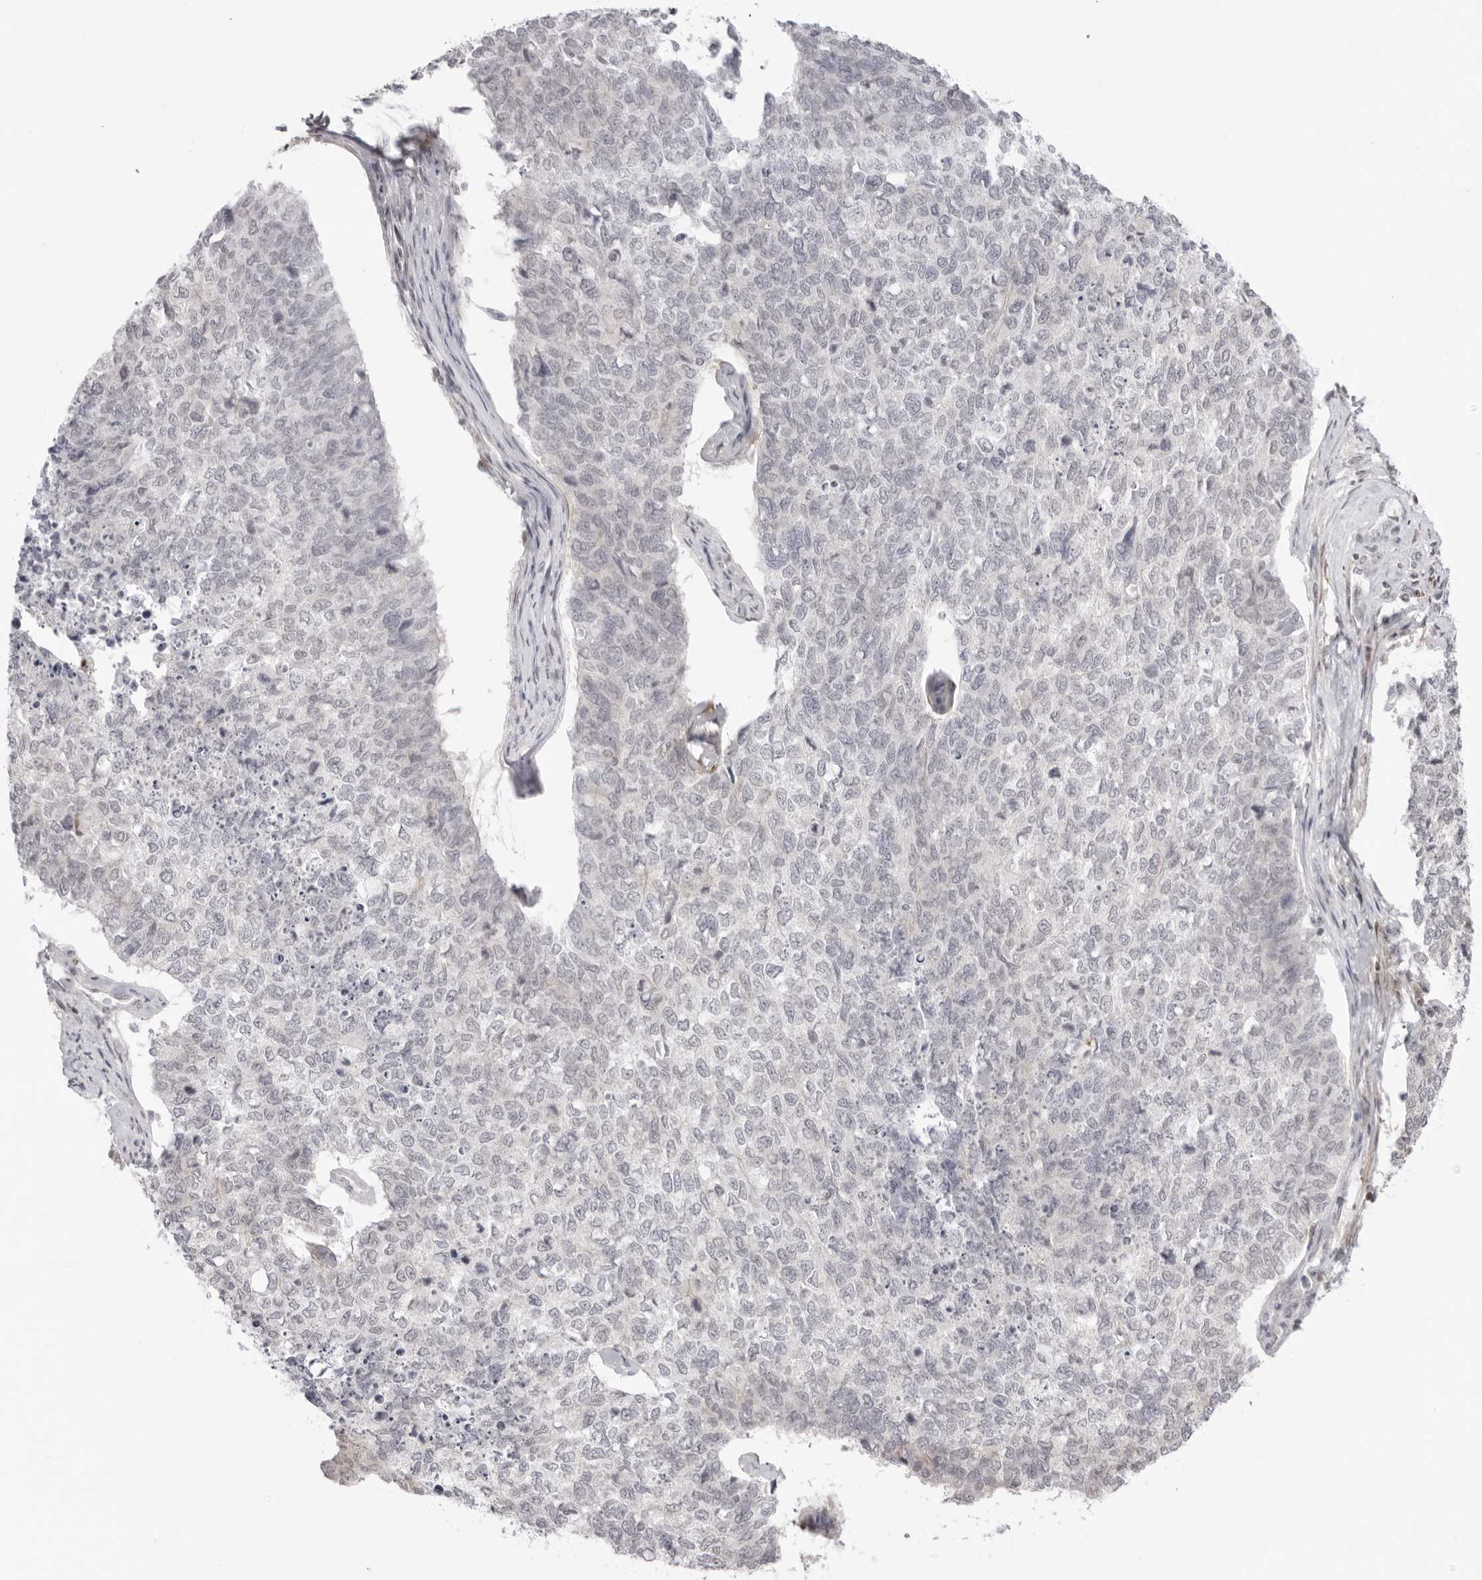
{"staining": {"intensity": "negative", "quantity": "none", "location": "none"}, "tissue": "cervical cancer", "cell_type": "Tumor cells", "image_type": "cancer", "snomed": [{"axis": "morphology", "description": "Squamous cell carcinoma, NOS"}, {"axis": "topography", "description": "Cervix"}], "caption": "Cervical cancer was stained to show a protein in brown. There is no significant positivity in tumor cells. The staining is performed using DAB (3,3'-diaminobenzidine) brown chromogen with nuclei counter-stained in using hematoxylin.", "gene": "RNF146", "patient": {"sex": "female", "age": 63}}